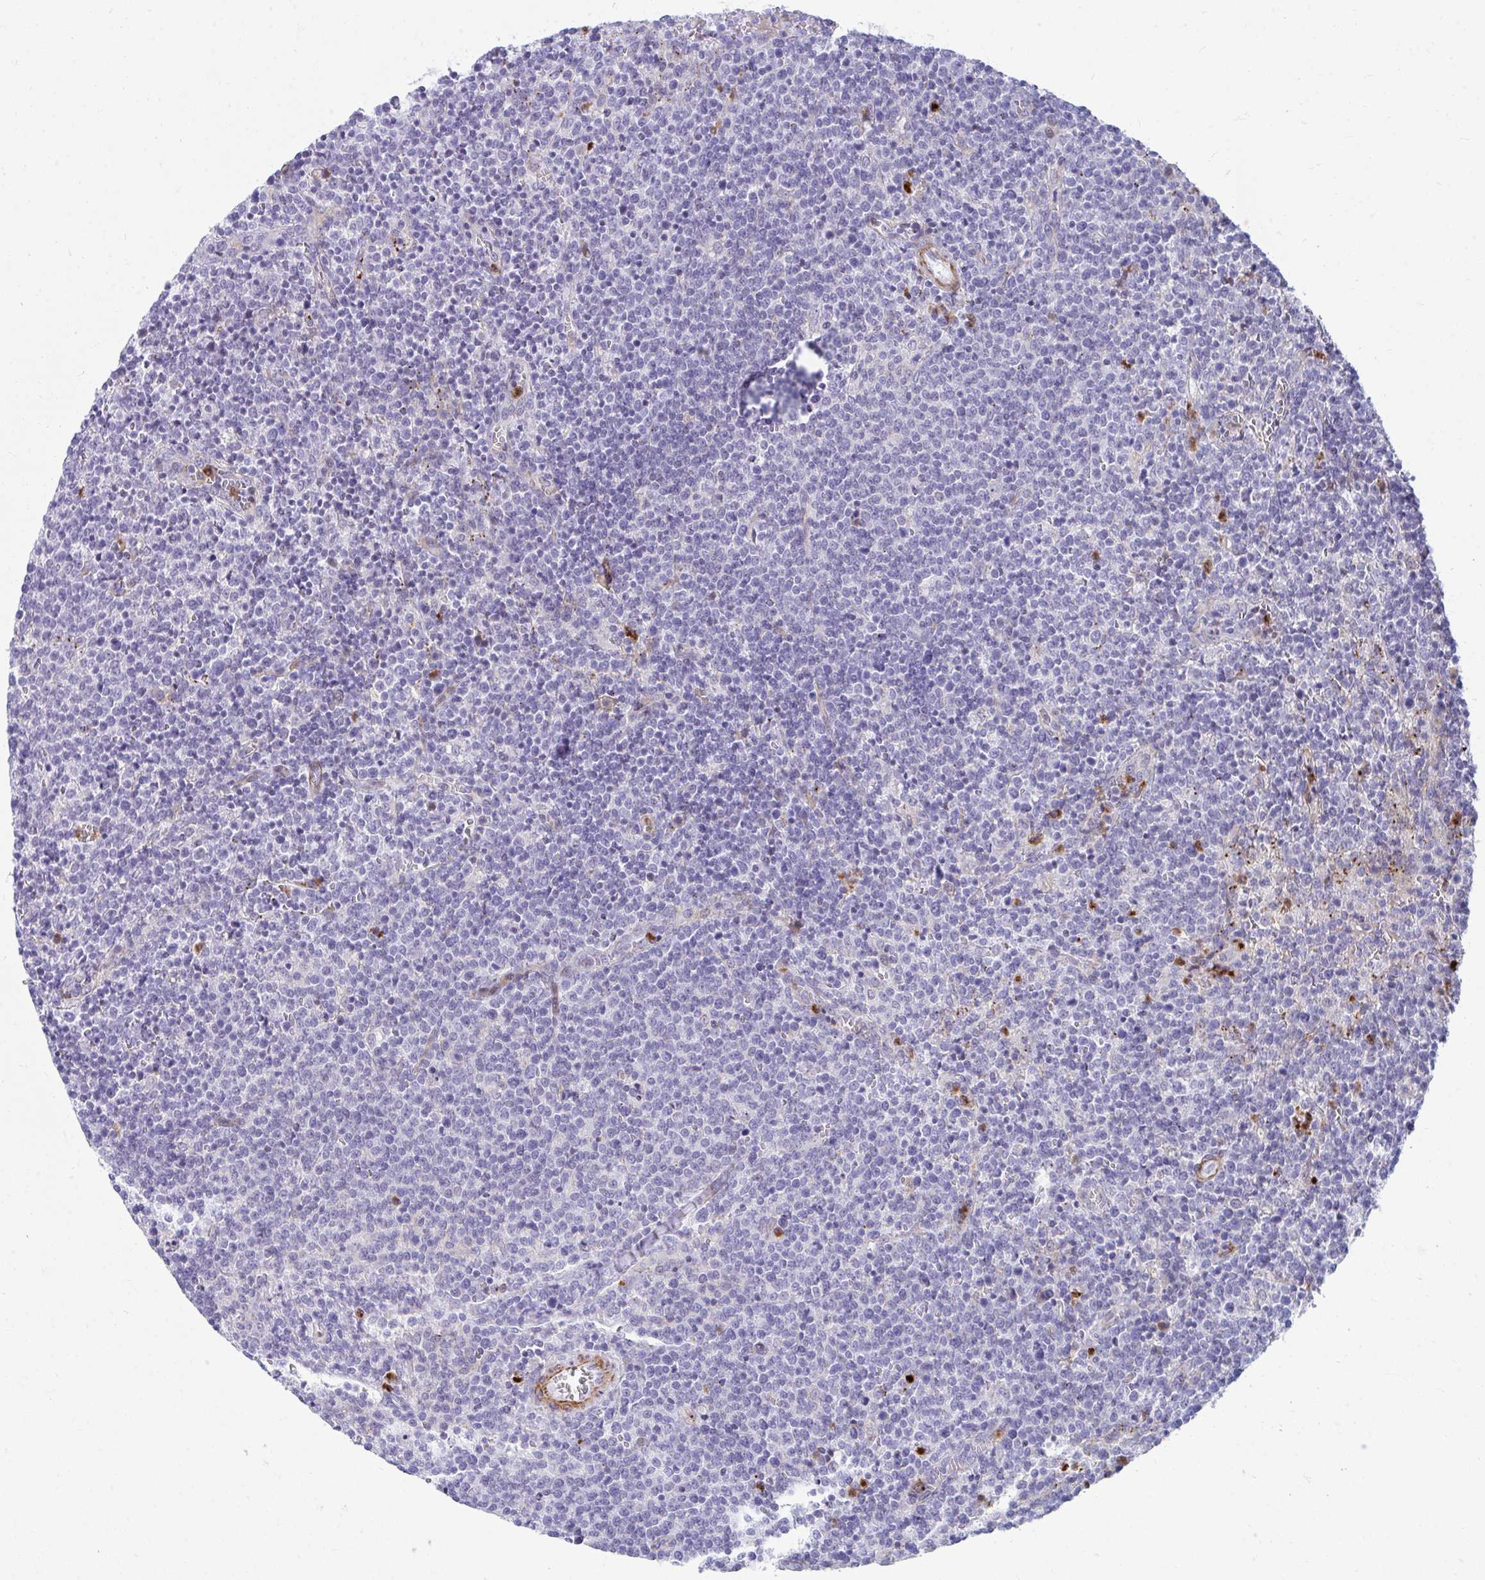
{"staining": {"intensity": "negative", "quantity": "none", "location": "none"}, "tissue": "lymphoma", "cell_type": "Tumor cells", "image_type": "cancer", "snomed": [{"axis": "morphology", "description": "Malignant lymphoma, non-Hodgkin's type, High grade"}, {"axis": "topography", "description": "Lymph node"}], "caption": "The histopathology image displays no staining of tumor cells in lymphoma.", "gene": "CSTB", "patient": {"sex": "male", "age": 61}}